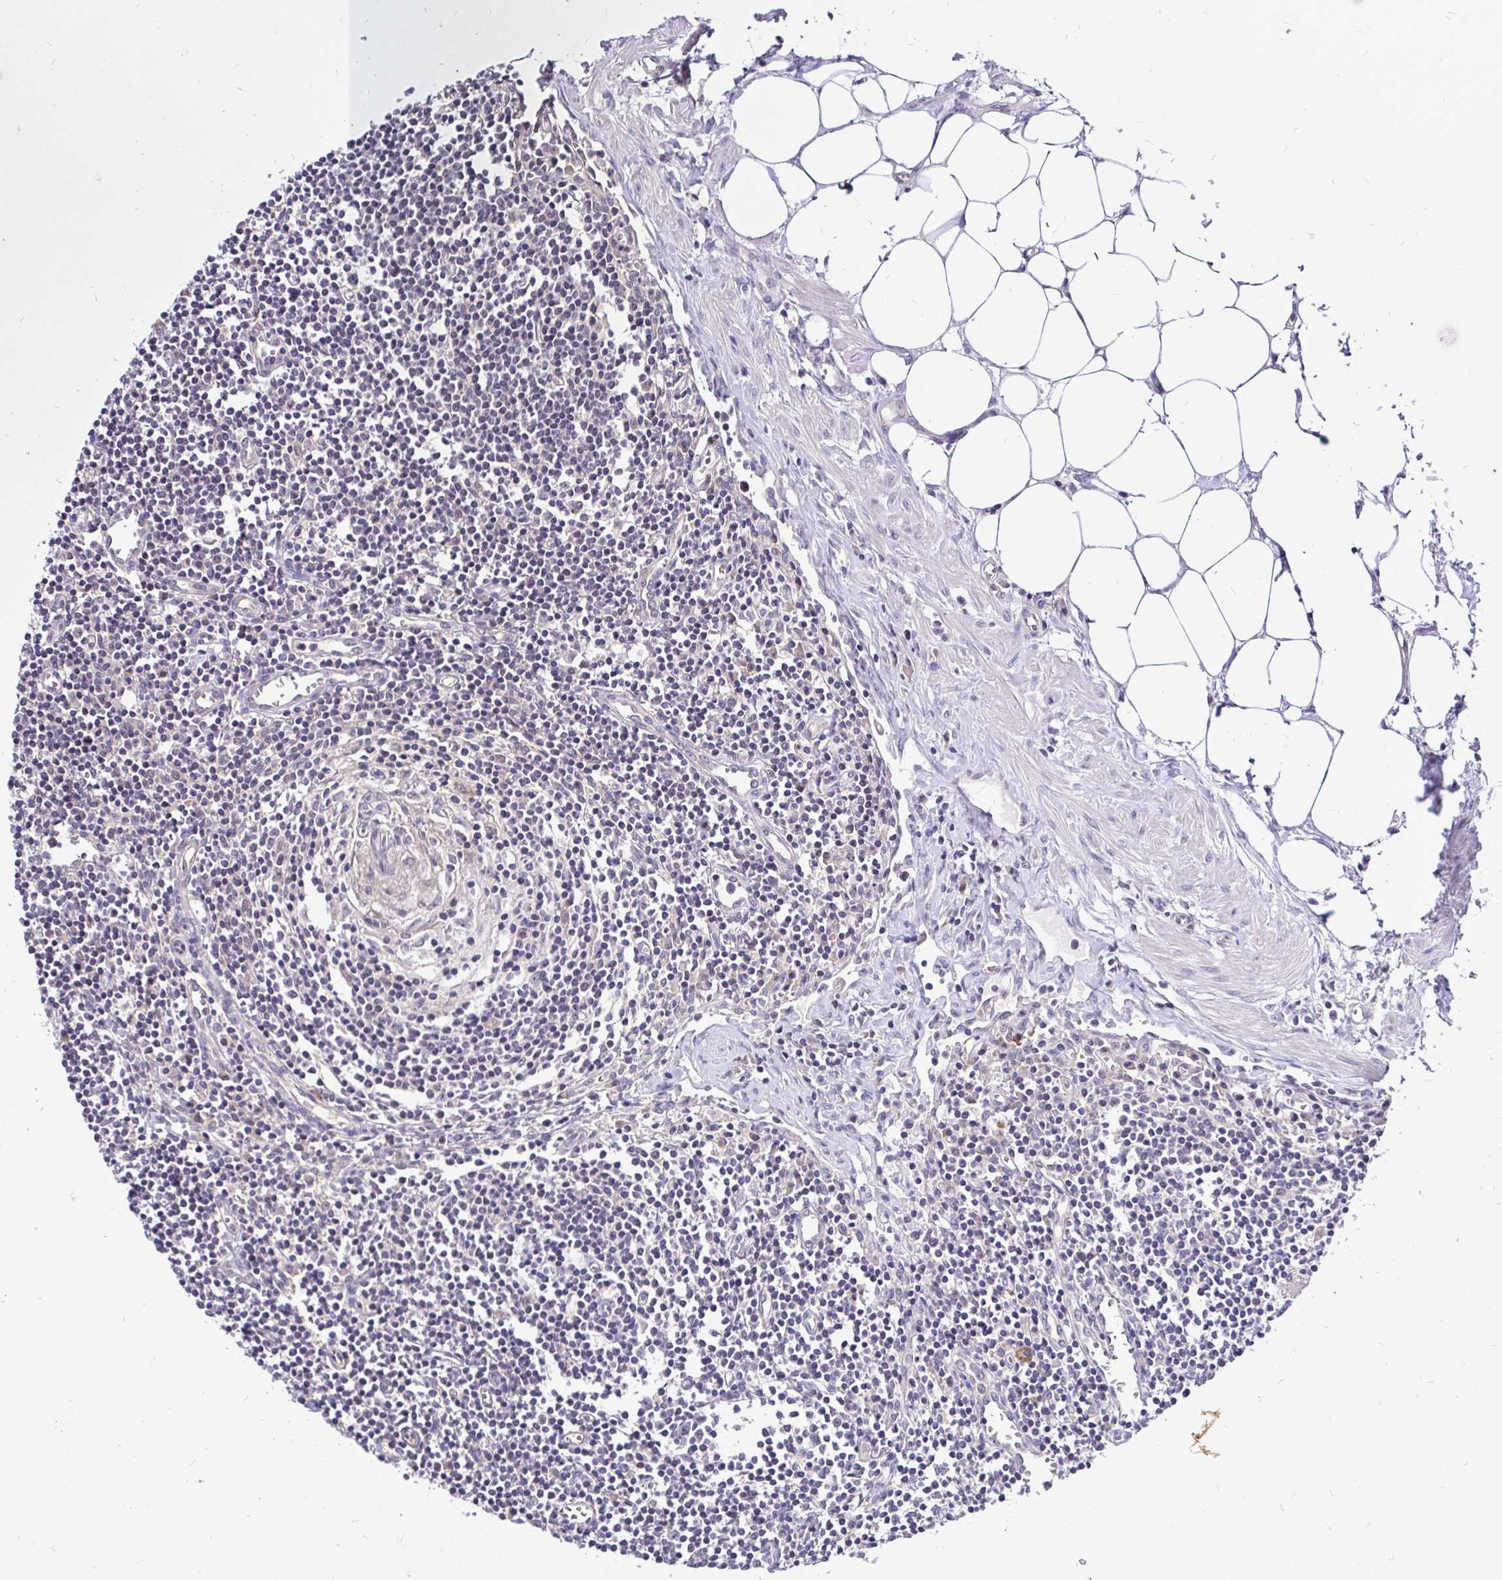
{"staining": {"intensity": "moderate", "quantity": "<25%", "location": "cytoplasmic/membranous,nuclear"}, "tissue": "lymph node", "cell_type": "Germinal center cells", "image_type": "normal", "snomed": [{"axis": "morphology", "description": "Normal tissue, NOS"}, {"axis": "topography", "description": "Lymph node"}], "caption": "Normal lymph node displays moderate cytoplasmic/membranous,nuclear staining in approximately <25% of germinal center cells The staining was performed using DAB, with brown indicating positive protein expression. Nuclei are stained blue with hematoxylin..", "gene": "UBE2M", "patient": {"sex": "male", "age": 66}}